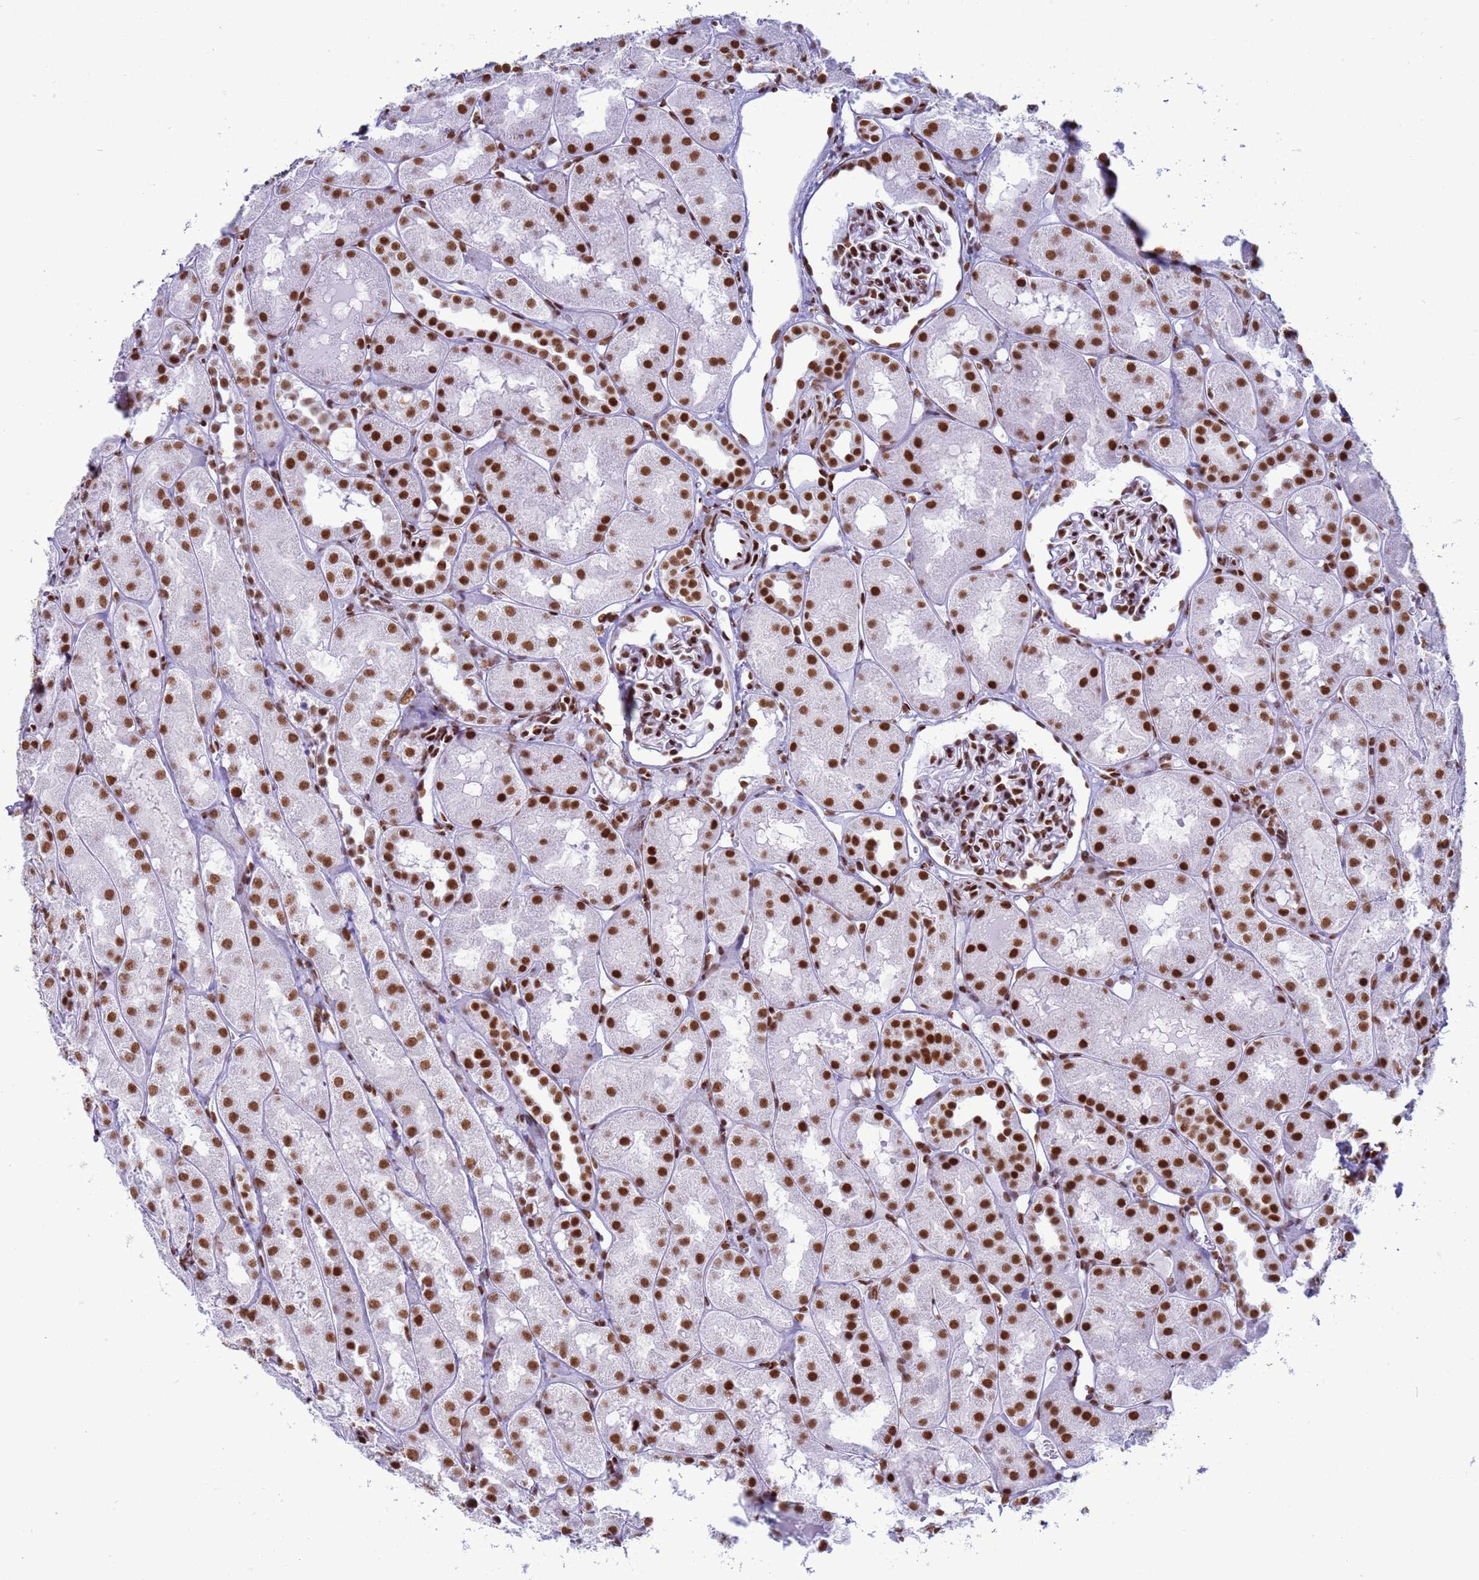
{"staining": {"intensity": "strong", "quantity": ">75%", "location": "nuclear"}, "tissue": "kidney", "cell_type": "Cells in glomeruli", "image_type": "normal", "snomed": [{"axis": "morphology", "description": "Normal tissue, NOS"}, {"axis": "topography", "description": "Kidney"}, {"axis": "topography", "description": "Urinary bladder"}], "caption": "A high-resolution histopathology image shows IHC staining of unremarkable kidney, which demonstrates strong nuclear positivity in about >75% of cells in glomeruli. (Brightfield microscopy of DAB IHC at high magnification).", "gene": "RALY", "patient": {"sex": "male", "age": 16}}